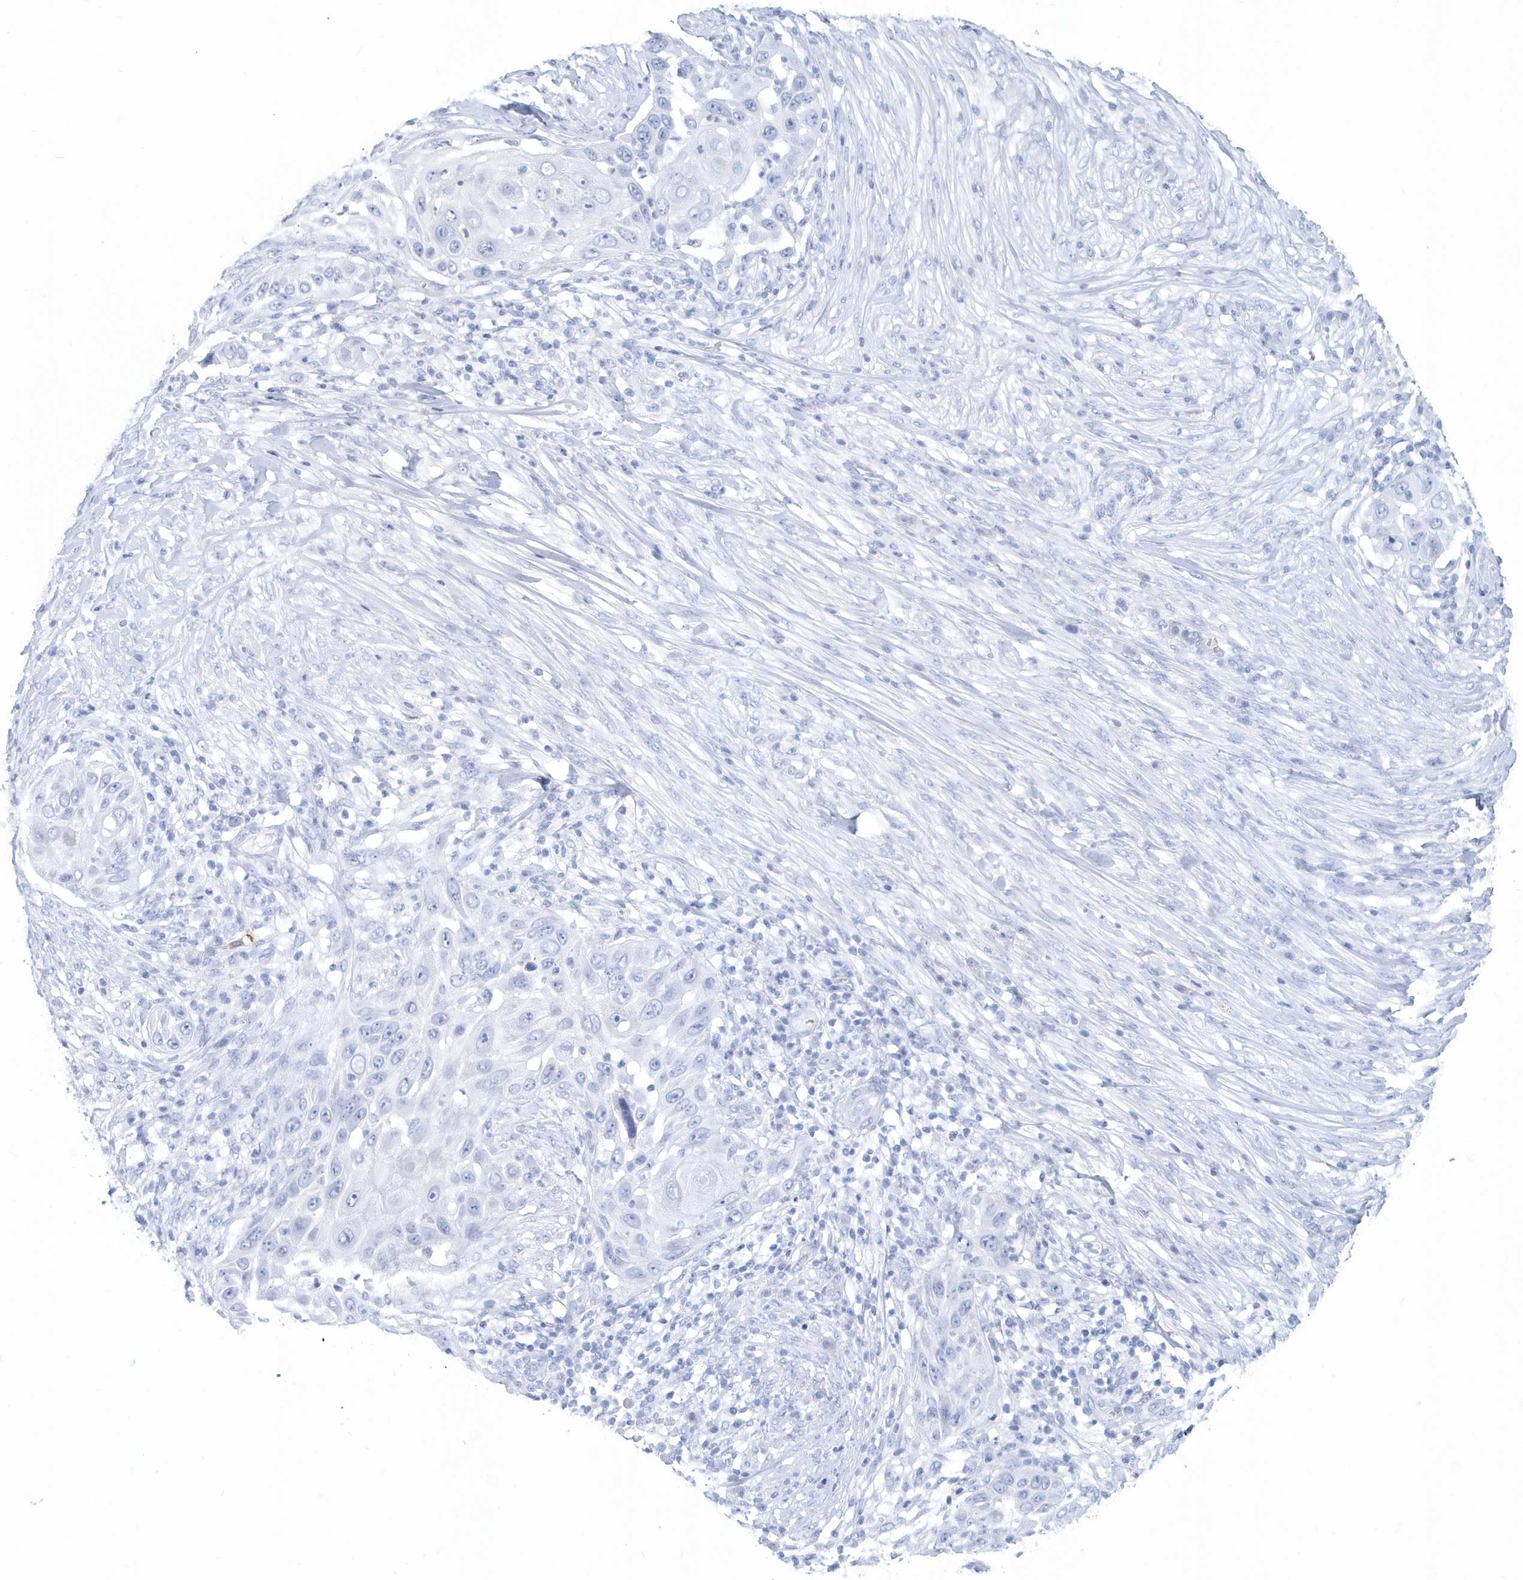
{"staining": {"intensity": "negative", "quantity": "none", "location": "none"}, "tissue": "skin cancer", "cell_type": "Tumor cells", "image_type": "cancer", "snomed": [{"axis": "morphology", "description": "Squamous cell carcinoma, NOS"}, {"axis": "topography", "description": "Skin"}], "caption": "This is a micrograph of immunohistochemistry staining of skin cancer (squamous cell carcinoma), which shows no staining in tumor cells.", "gene": "HBA2", "patient": {"sex": "female", "age": 44}}